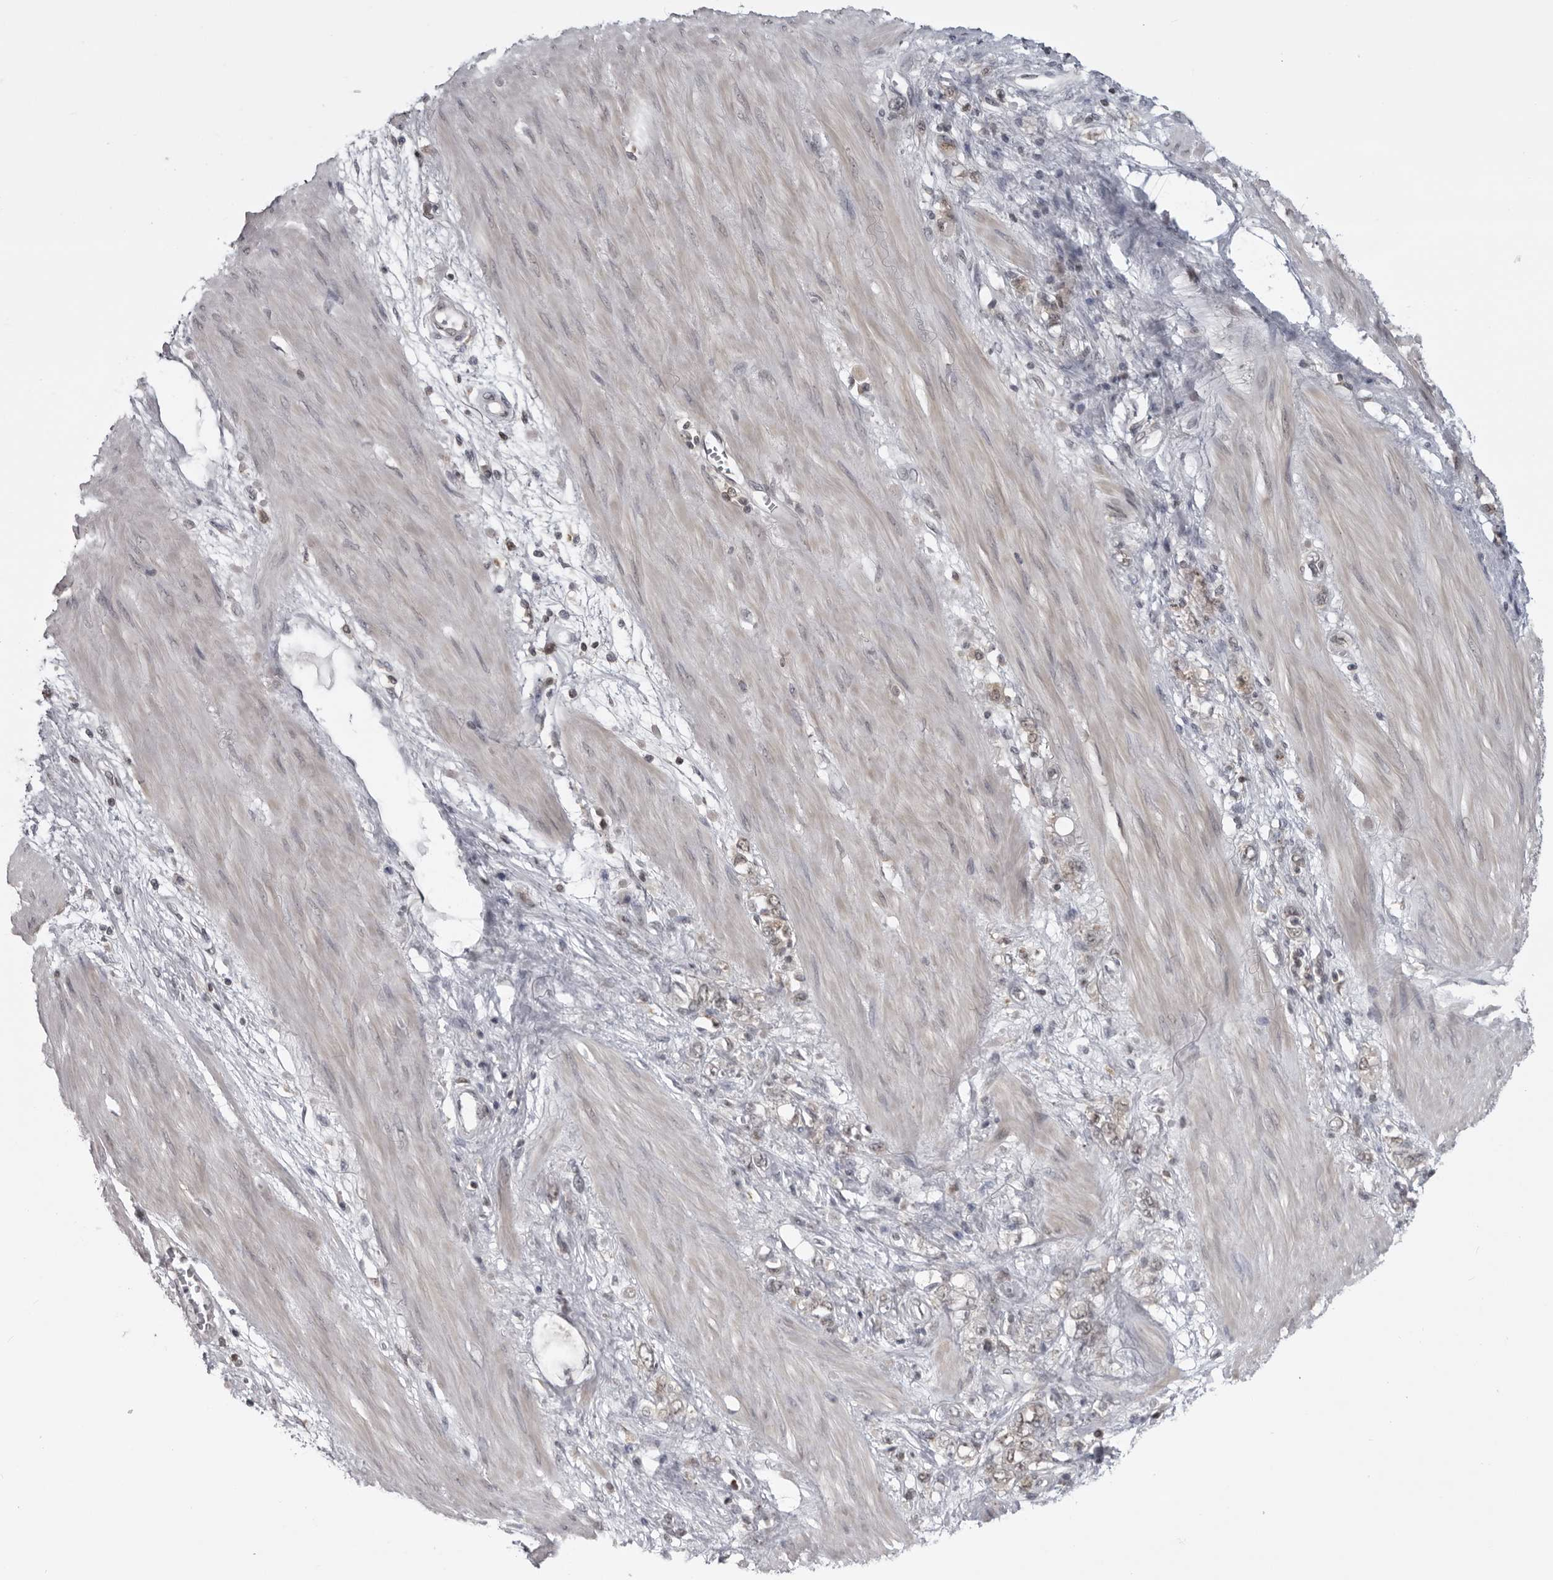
{"staining": {"intensity": "weak", "quantity": "25%-75%", "location": "cytoplasmic/membranous,nuclear"}, "tissue": "stomach cancer", "cell_type": "Tumor cells", "image_type": "cancer", "snomed": [{"axis": "morphology", "description": "Adenocarcinoma, NOS"}, {"axis": "topography", "description": "Stomach"}], "caption": "The image displays a brown stain indicating the presence of a protein in the cytoplasmic/membranous and nuclear of tumor cells in stomach cancer. The protein of interest is shown in brown color, while the nuclei are stained blue.", "gene": "PDCL3", "patient": {"sex": "female", "age": 76}}